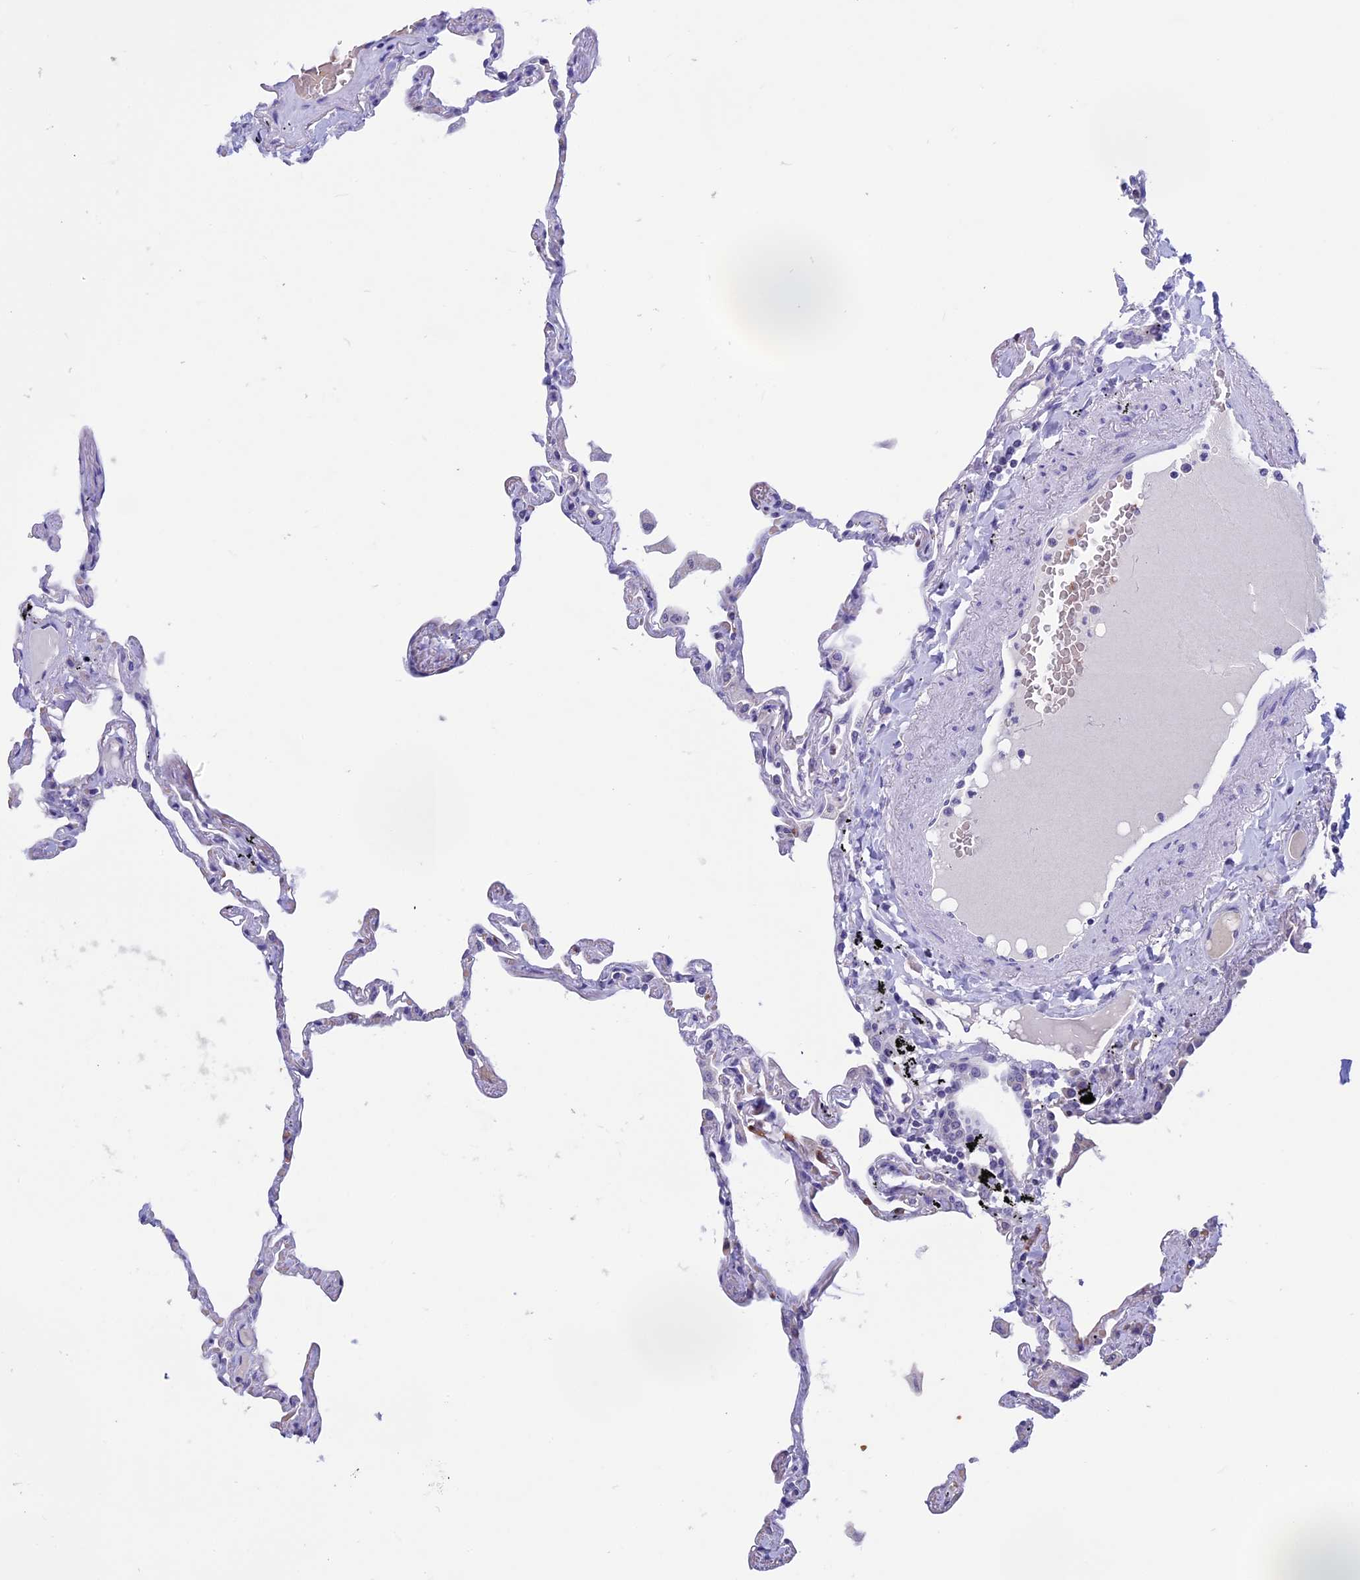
{"staining": {"intensity": "weak", "quantity": "<25%", "location": "nuclear"}, "tissue": "lung", "cell_type": "Alveolar cells", "image_type": "normal", "snomed": [{"axis": "morphology", "description": "Normal tissue, NOS"}, {"axis": "topography", "description": "Lung"}], "caption": "This histopathology image is of unremarkable lung stained with immunohistochemistry to label a protein in brown with the nuclei are counter-stained blue. There is no positivity in alveolar cells. Brightfield microscopy of IHC stained with DAB (brown) and hematoxylin (blue), captured at high magnification.", "gene": "KNOP1", "patient": {"sex": "female", "age": 67}}